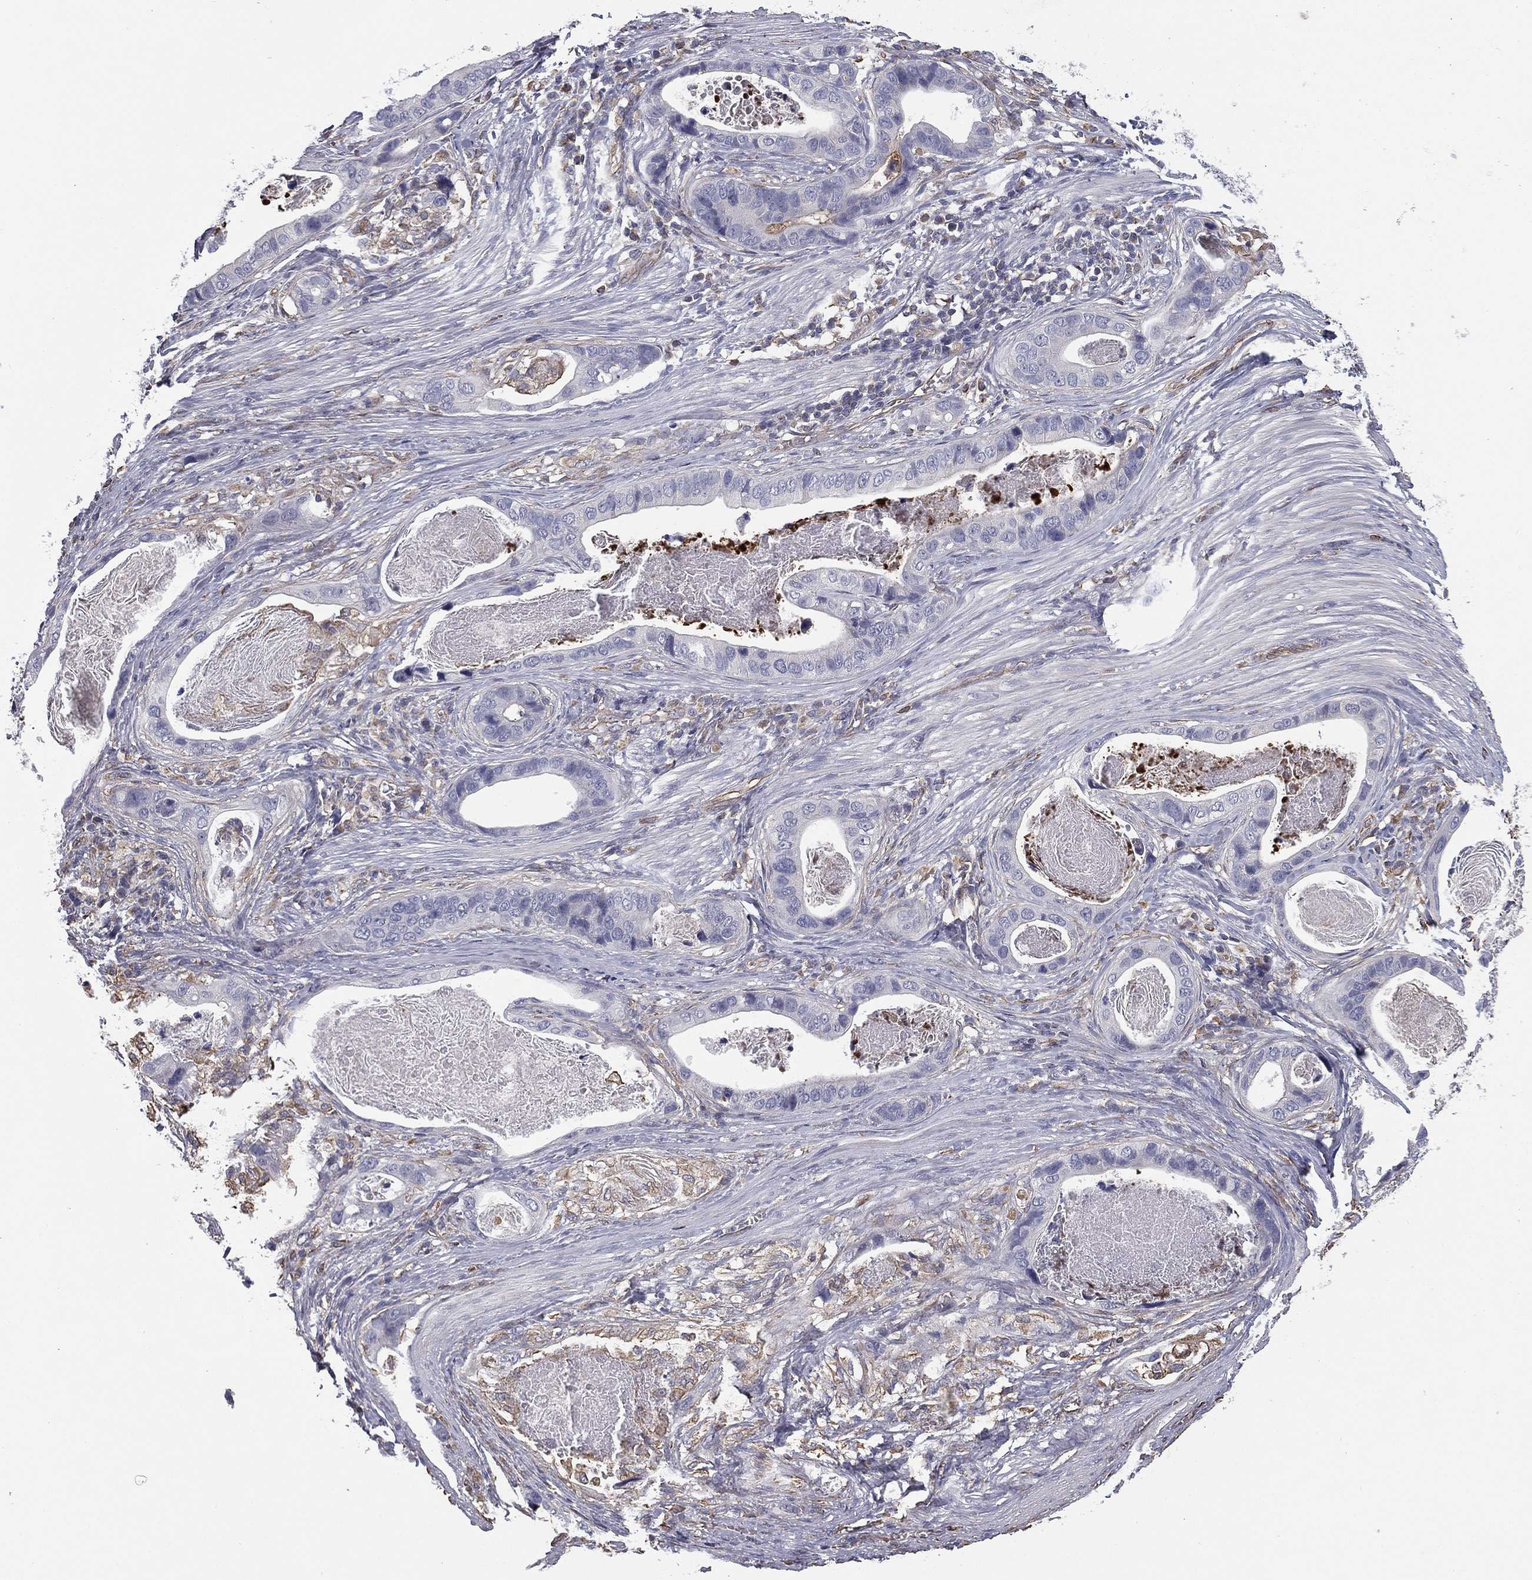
{"staining": {"intensity": "negative", "quantity": "none", "location": "none"}, "tissue": "stomach cancer", "cell_type": "Tumor cells", "image_type": "cancer", "snomed": [{"axis": "morphology", "description": "Adenocarcinoma, NOS"}, {"axis": "topography", "description": "Stomach"}], "caption": "DAB (3,3'-diaminobenzidine) immunohistochemical staining of human stomach adenocarcinoma exhibits no significant staining in tumor cells. (DAB IHC with hematoxylin counter stain).", "gene": "SCUBE1", "patient": {"sex": "male", "age": 84}}